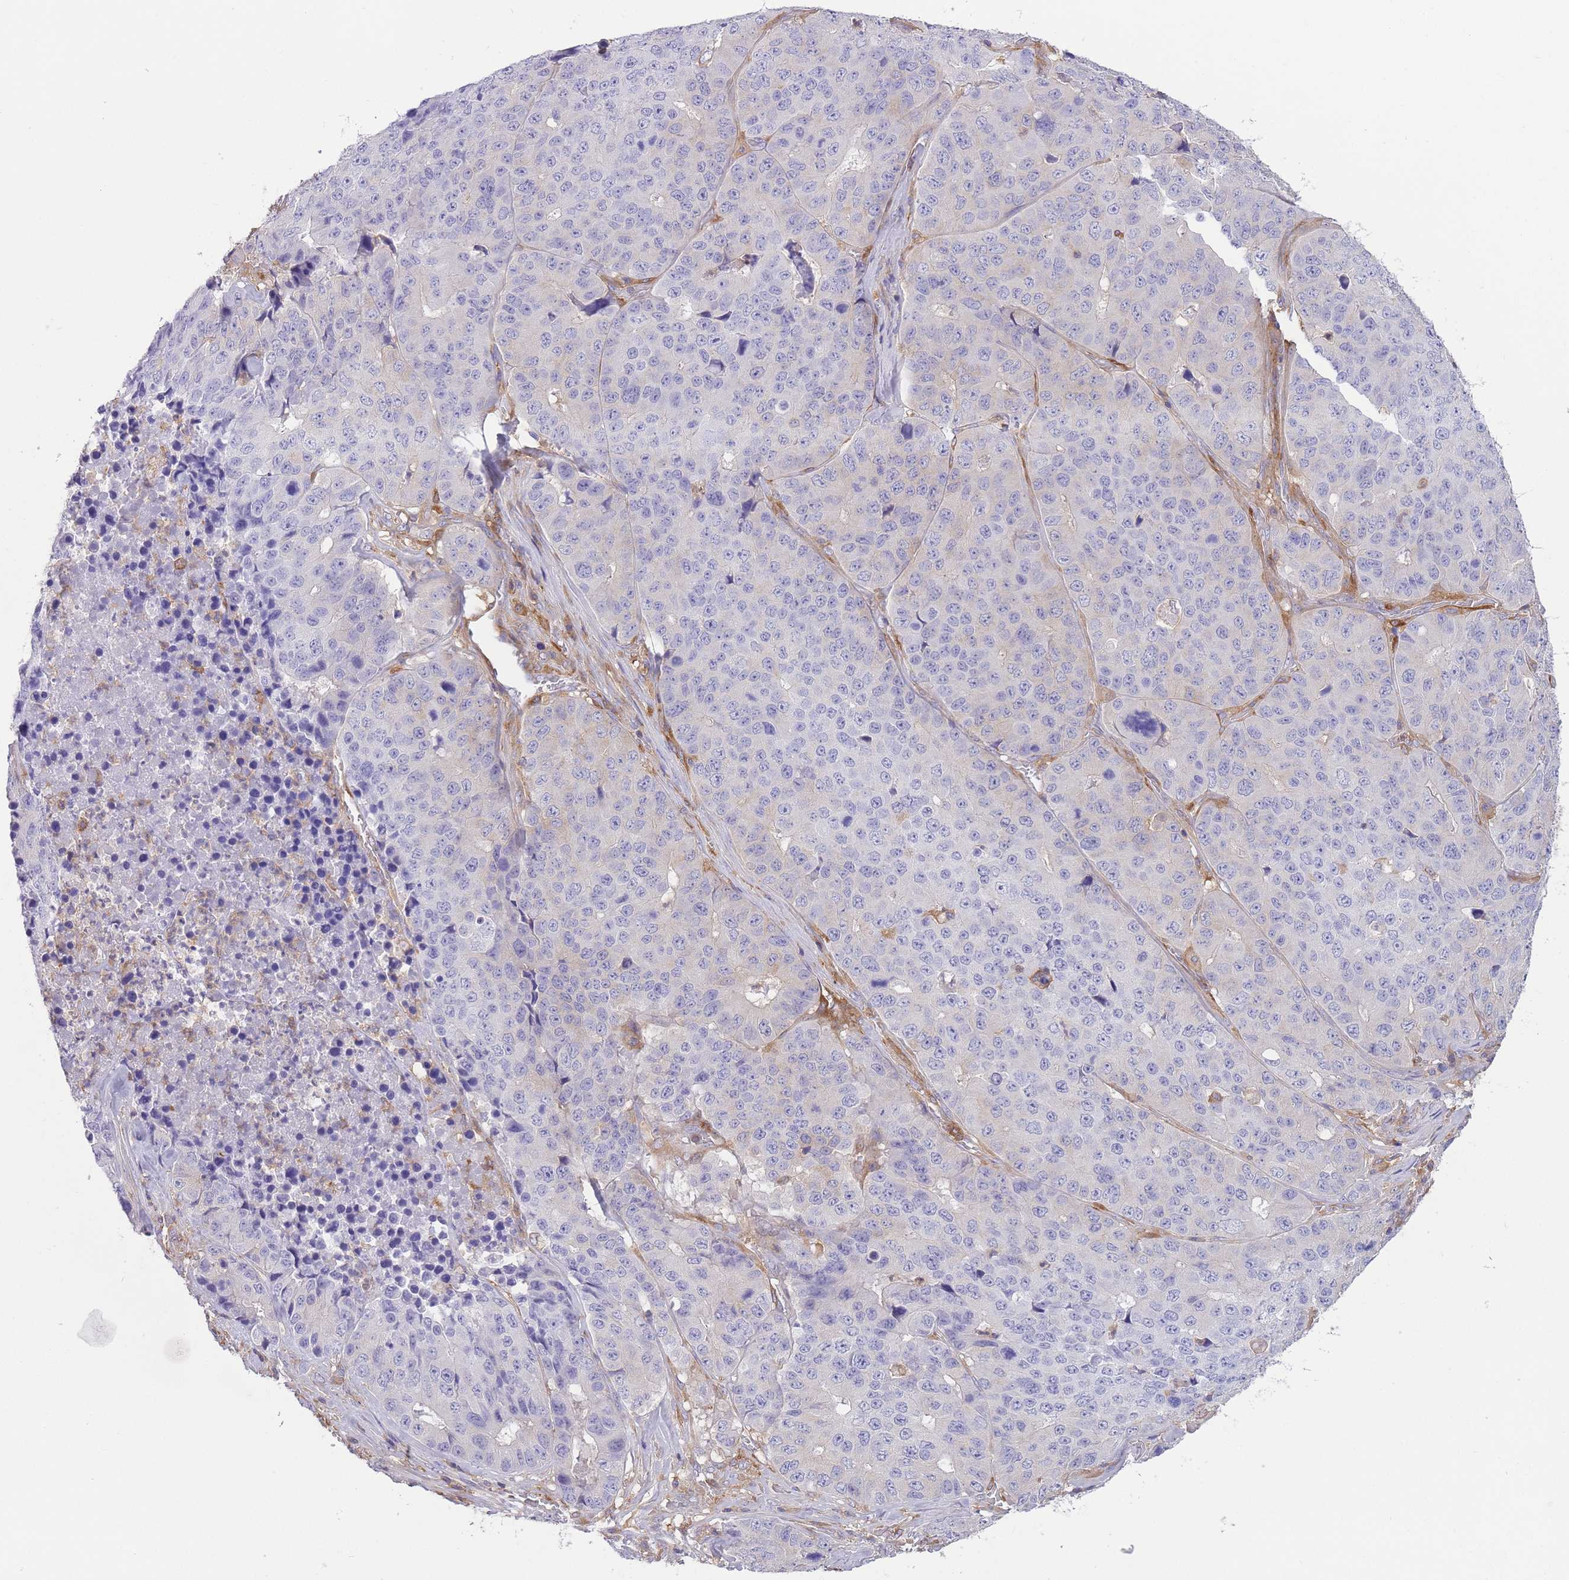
{"staining": {"intensity": "weak", "quantity": "<25%", "location": "cytoplasmic/membranous"}, "tissue": "stomach cancer", "cell_type": "Tumor cells", "image_type": "cancer", "snomed": [{"axis": "morphology", "description": "Adenocarcinoma, NOS"}, {"axis": "topography", "description": "Stomach"}], "caption": "Immunohistochemical staining of adenocarcinoma (stomach) exhibits no significant staining in tumor cells.", "gene": "PRKAR1A", "patient": {"sex": "male", "age": 71}}